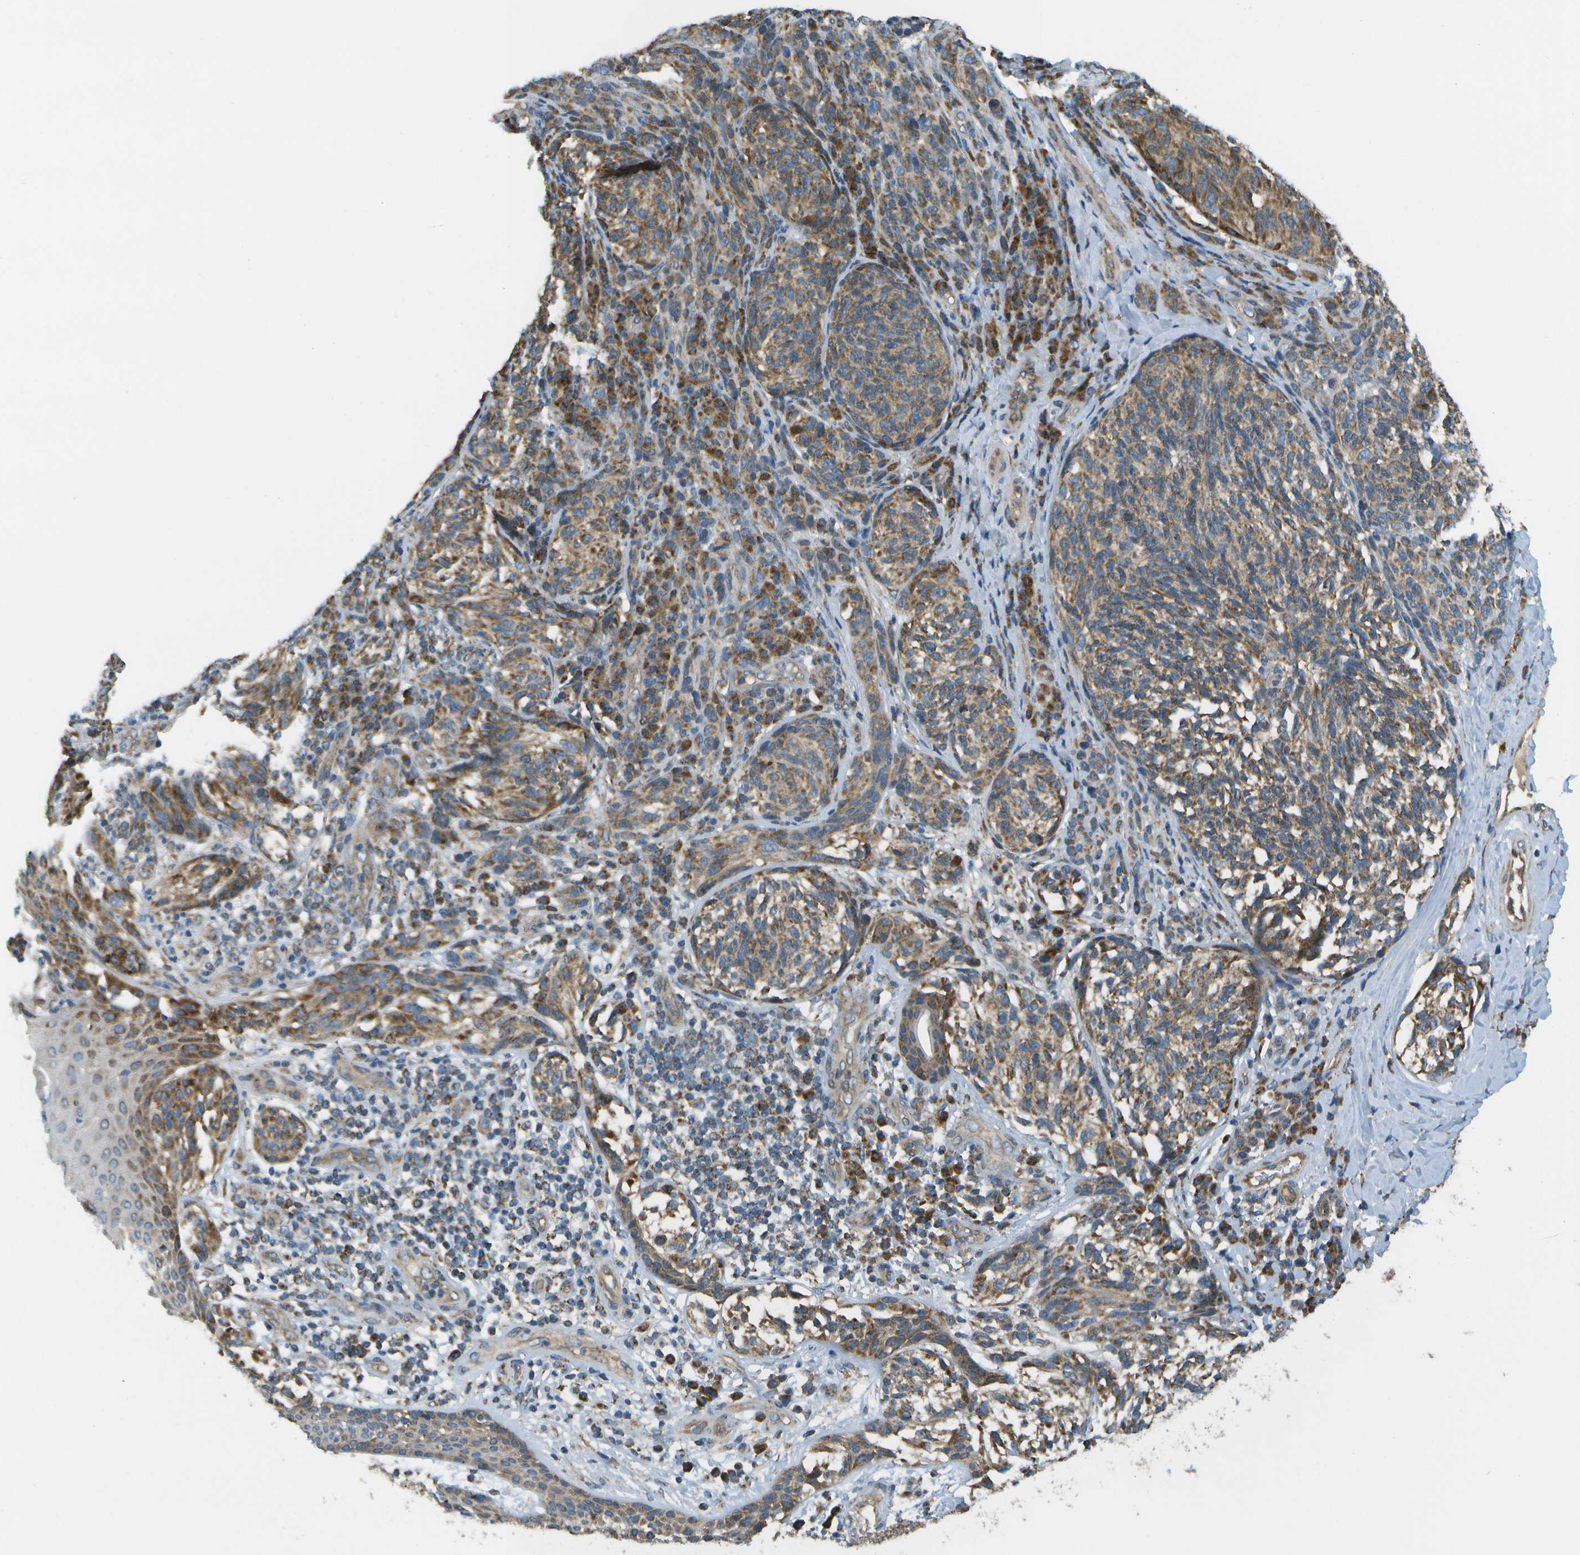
{"staining": {"intensity": "moderate", "quantity": ">75%", "location": "cytoplasmic/membranous"}, "tissue": "melanoma", "cell_type": "Tumor cells", "image_type": "cancer", "snomed": [{"axis": "morphology", "description": "Malignant melanoma, NOS"}, {"axis": "topography", "description": "Skin"}], "caption": "Melanoma stained with DAB (3,3'-diaminobenzidine) IHC demonstrates medium levels of moderate cytoplasmic/membranous expression in approximately >75% of tumor cells. Nuclei are stained in blue.", "gene": "NRK", "patient": {"sex": "female", "age": 73}}